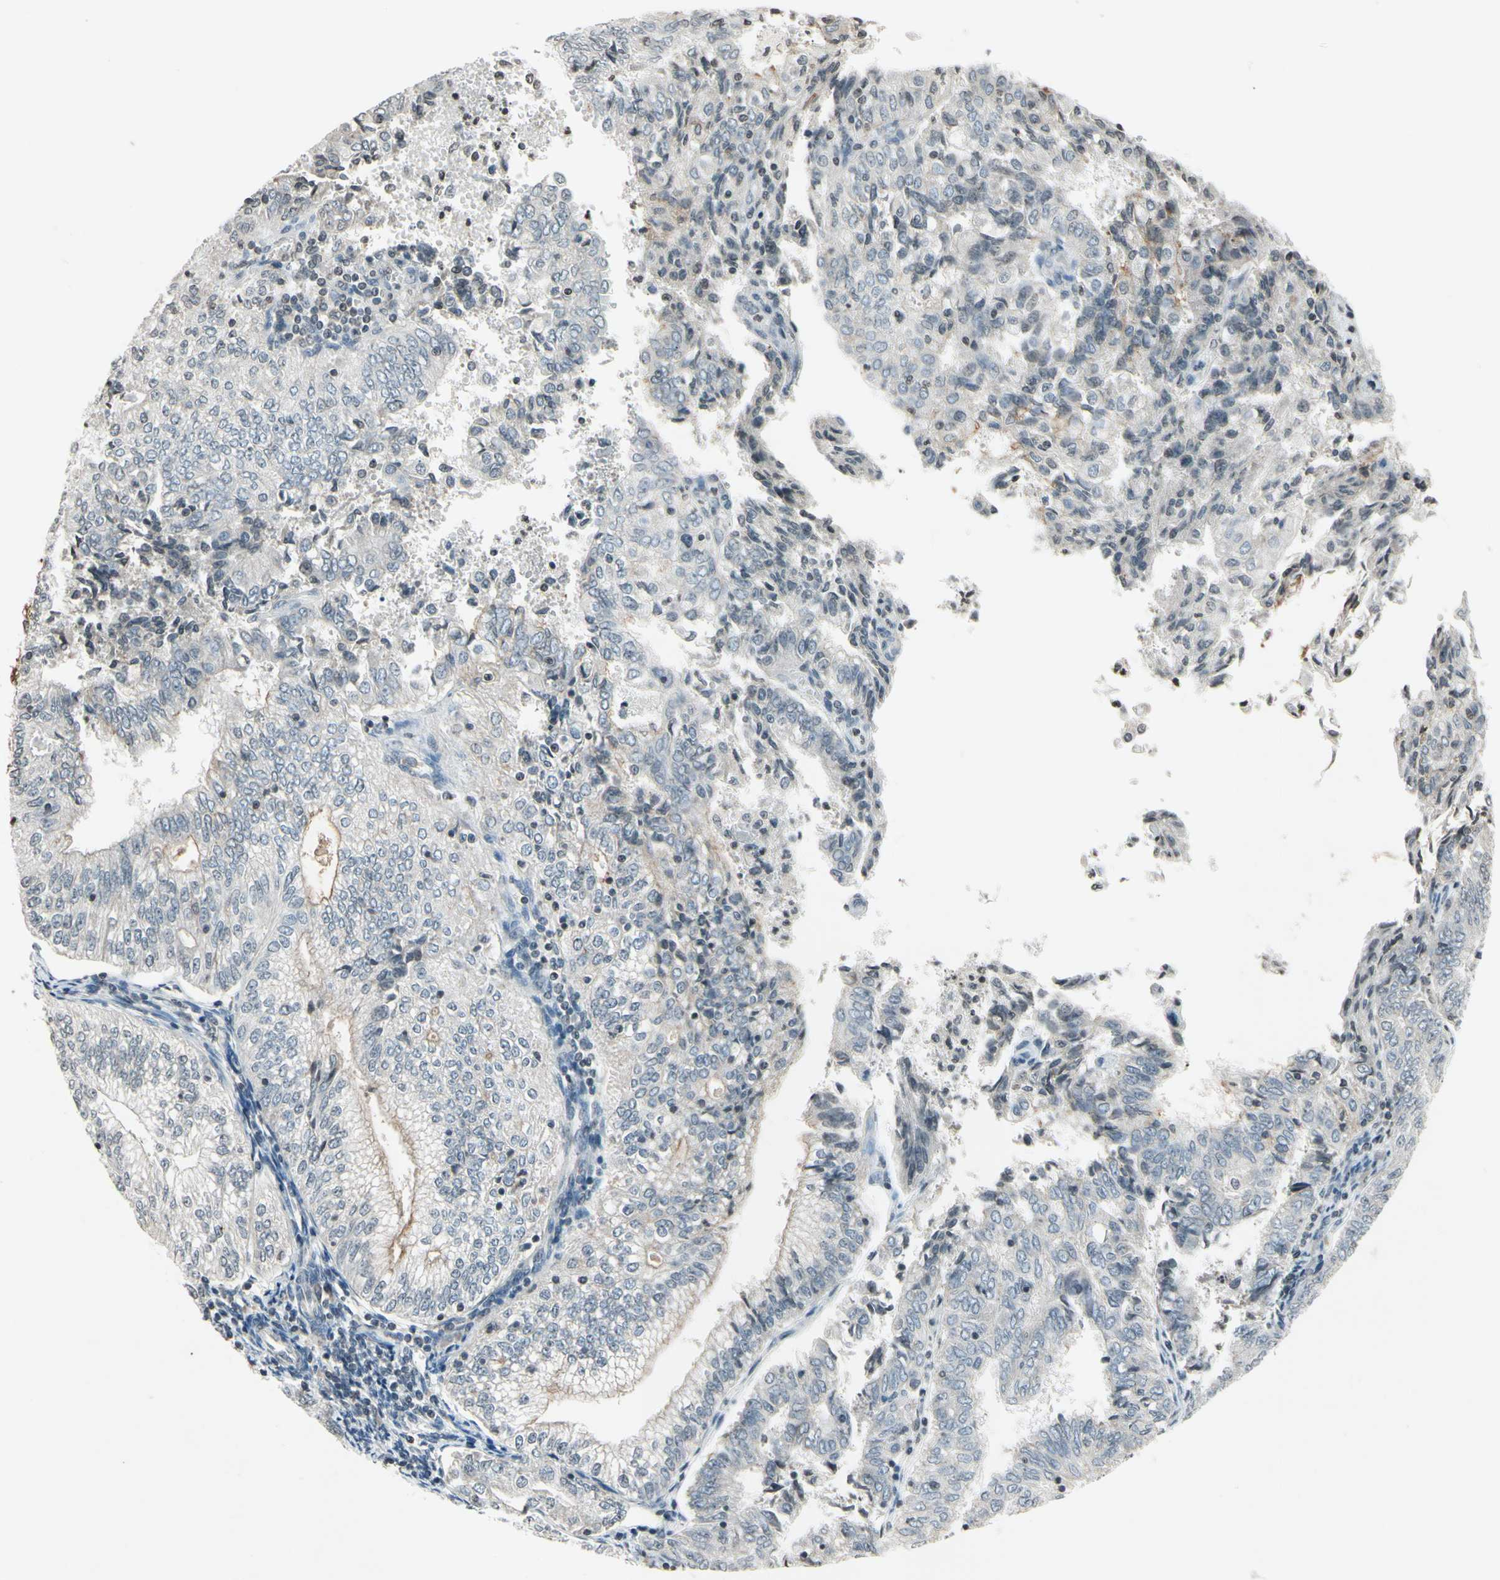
{"staining": {"intensity": "weak", "quantity": ">75%", "location": "cytoplasmic/membranous"}, "tissue": "endometrial cancer", "cell_type": "Tumor cells", "image_type": "cancer", "snomed": [{"axis": "morphology", "description": "Adenocarcinoma, NOS"}, {"axis": "topography", "description": "Endometrium"}], "caption": "There is low levels of weak cytoplasmic/membranous expression in tumor cells of endometrial cancer (adenocarcinoma), as demonstrated by immunohistochemical staining (brown color).", "gene": "CLDN11", "patient": {"sex": "female", "age": 69}}